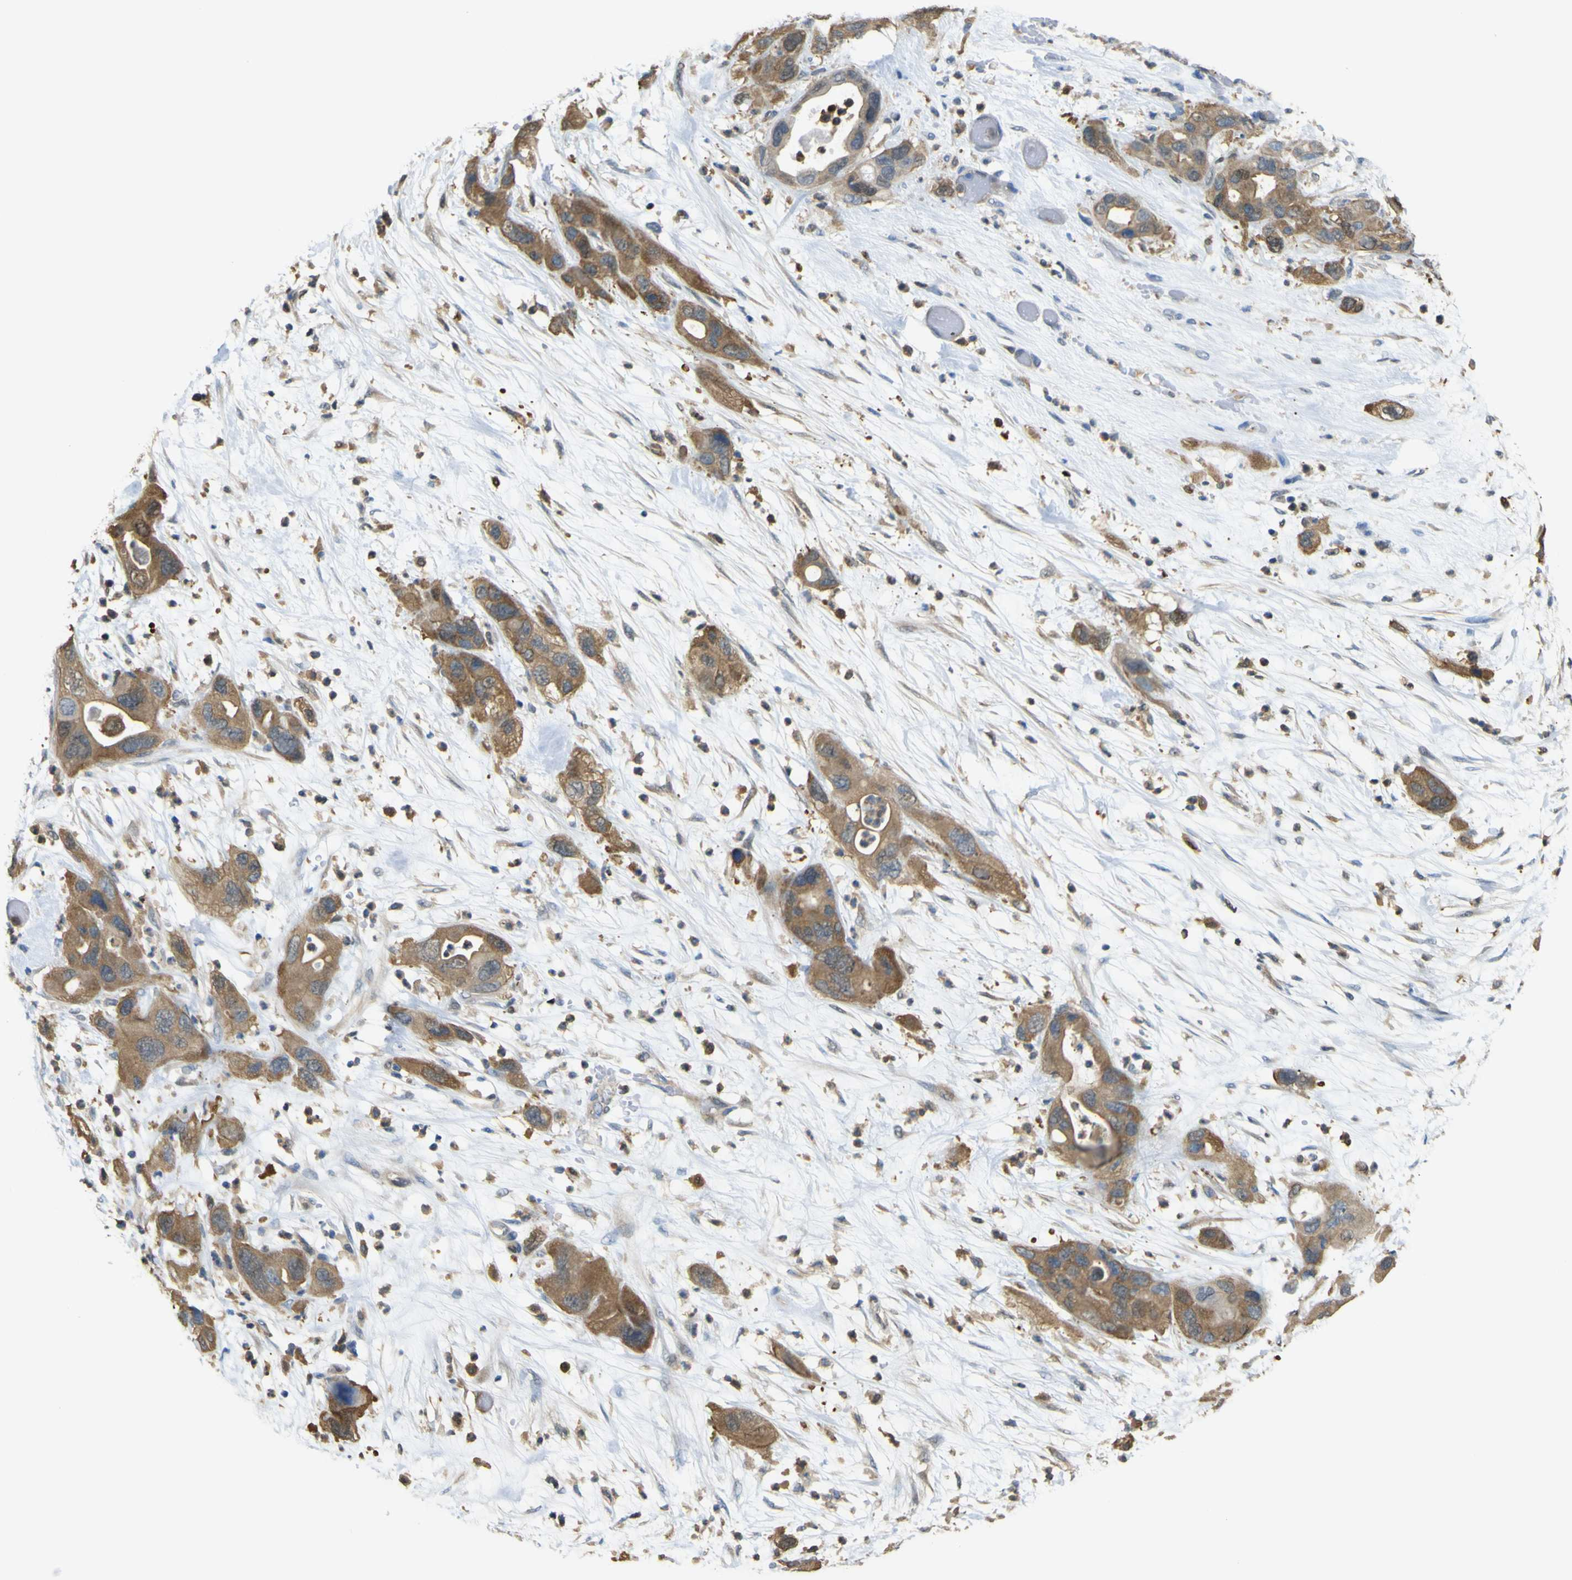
{"staining": {"intensity": "strong", "quantity": ">75%", "location": "cytoplasmic/membranous"}, "tissue": "pancreatic cancer", "cell_type": "Tumor cells", "image_type": "cancer", "snomed": [{"axis": "morphology", "description": "Adenocarcinoma, NOS"}, {"axis": "topography", "description": "Pancreas"}], "caption": "Approximately >75% of tumor cells in pancreatic adenocarcinoma show strong cytoplasmic/membranous protein expression as visualized by brown immunohistochemical staining.", "gene": "ABHD3", "patient": {"sex": "female", "age": 71}}